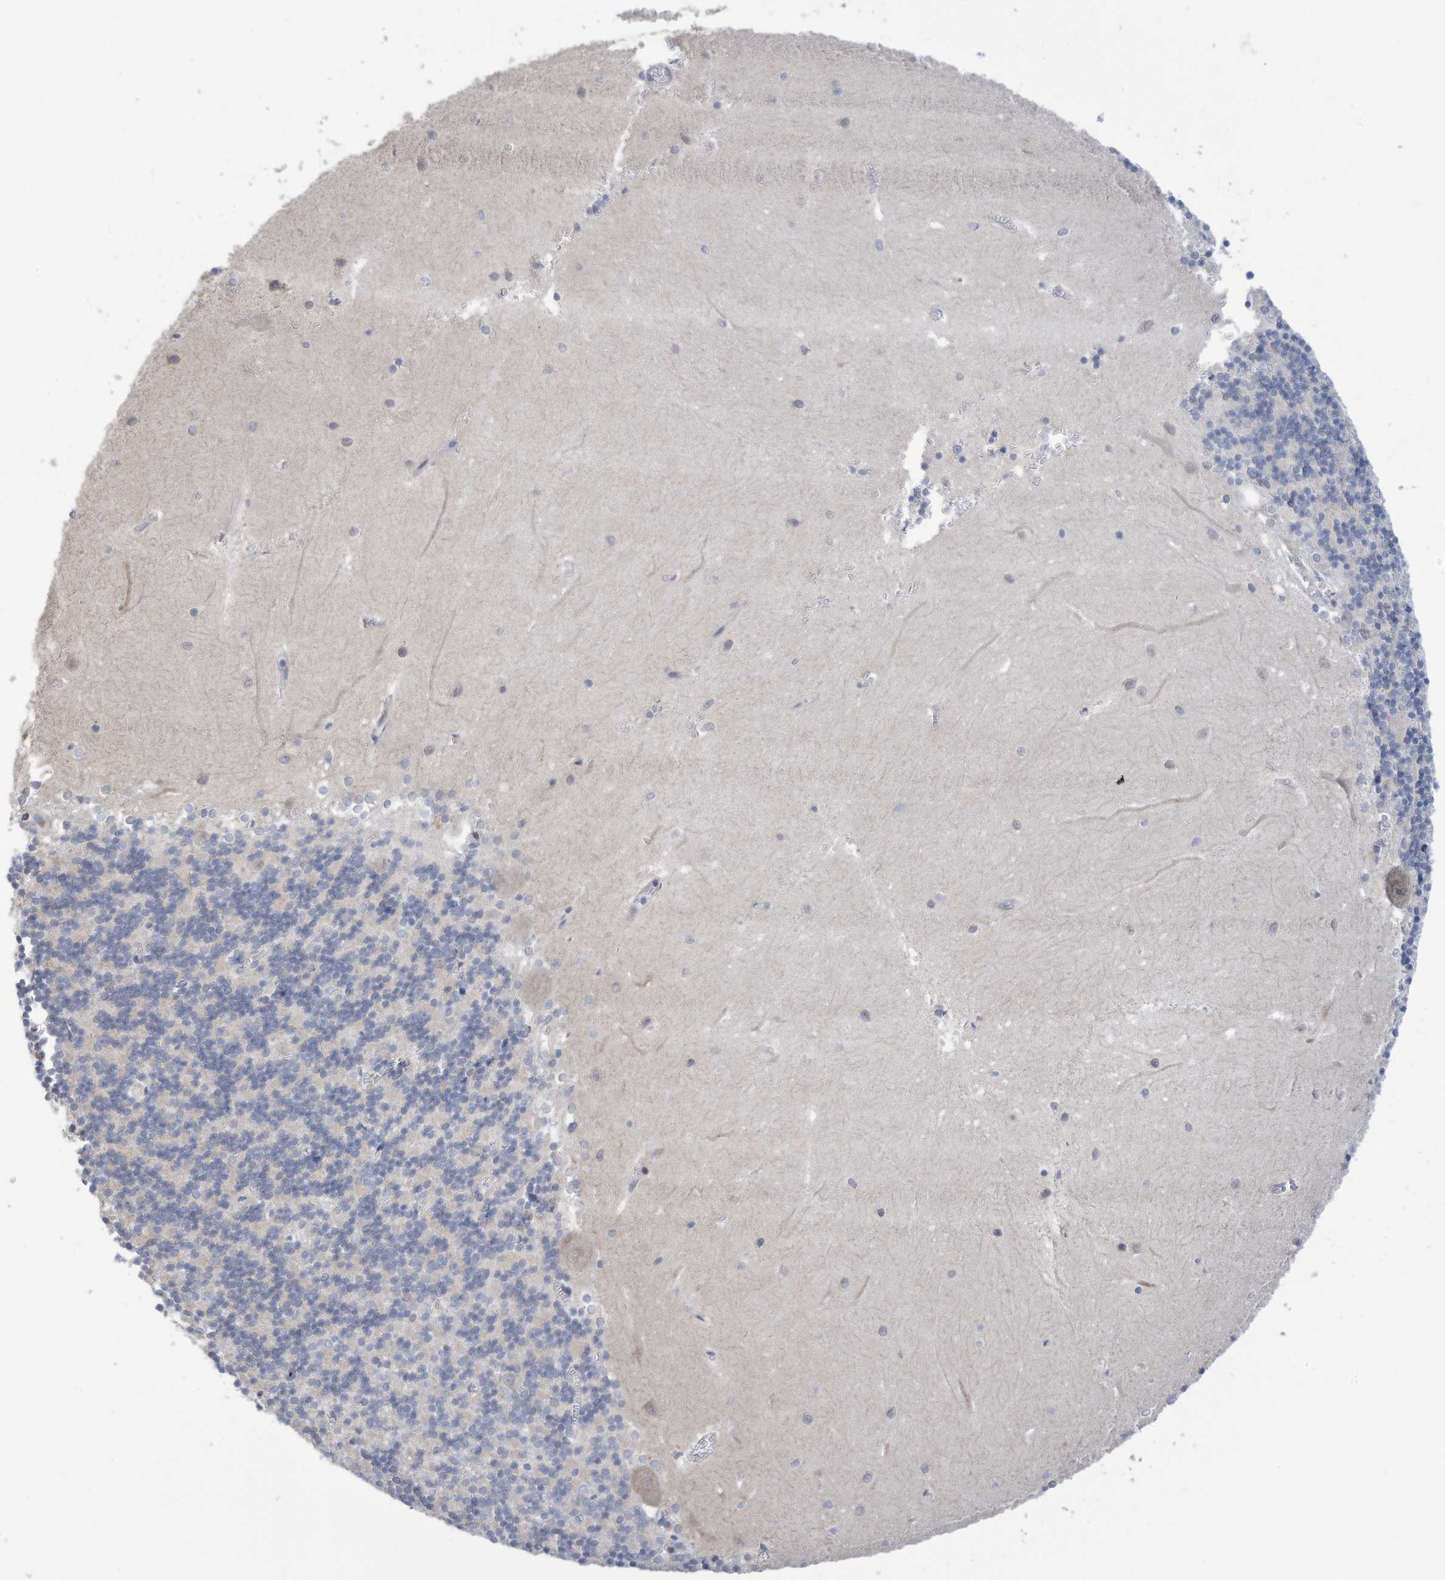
{"staining": {"intensity": "negative", "quantity": "none", "location": "none"}, "tissue": "cerebellum", "cell_type": "Cells in granular layer", "image_type": "normal", "snomed": [{"axis": "morphology", "description": "Normal tissue, NOS"}, {"axis": "topography", "description": "Cerebellum"}], "caption": "The image reveals no significant expression in cells in granular layer of cerebellum. (Brightfield microscopy of DAB (3,3'-diaminobenzidine) immunohistochemistry at high magnification).", "gene": "ZNF292", "patient": {"sex": "male", "age": 37}}